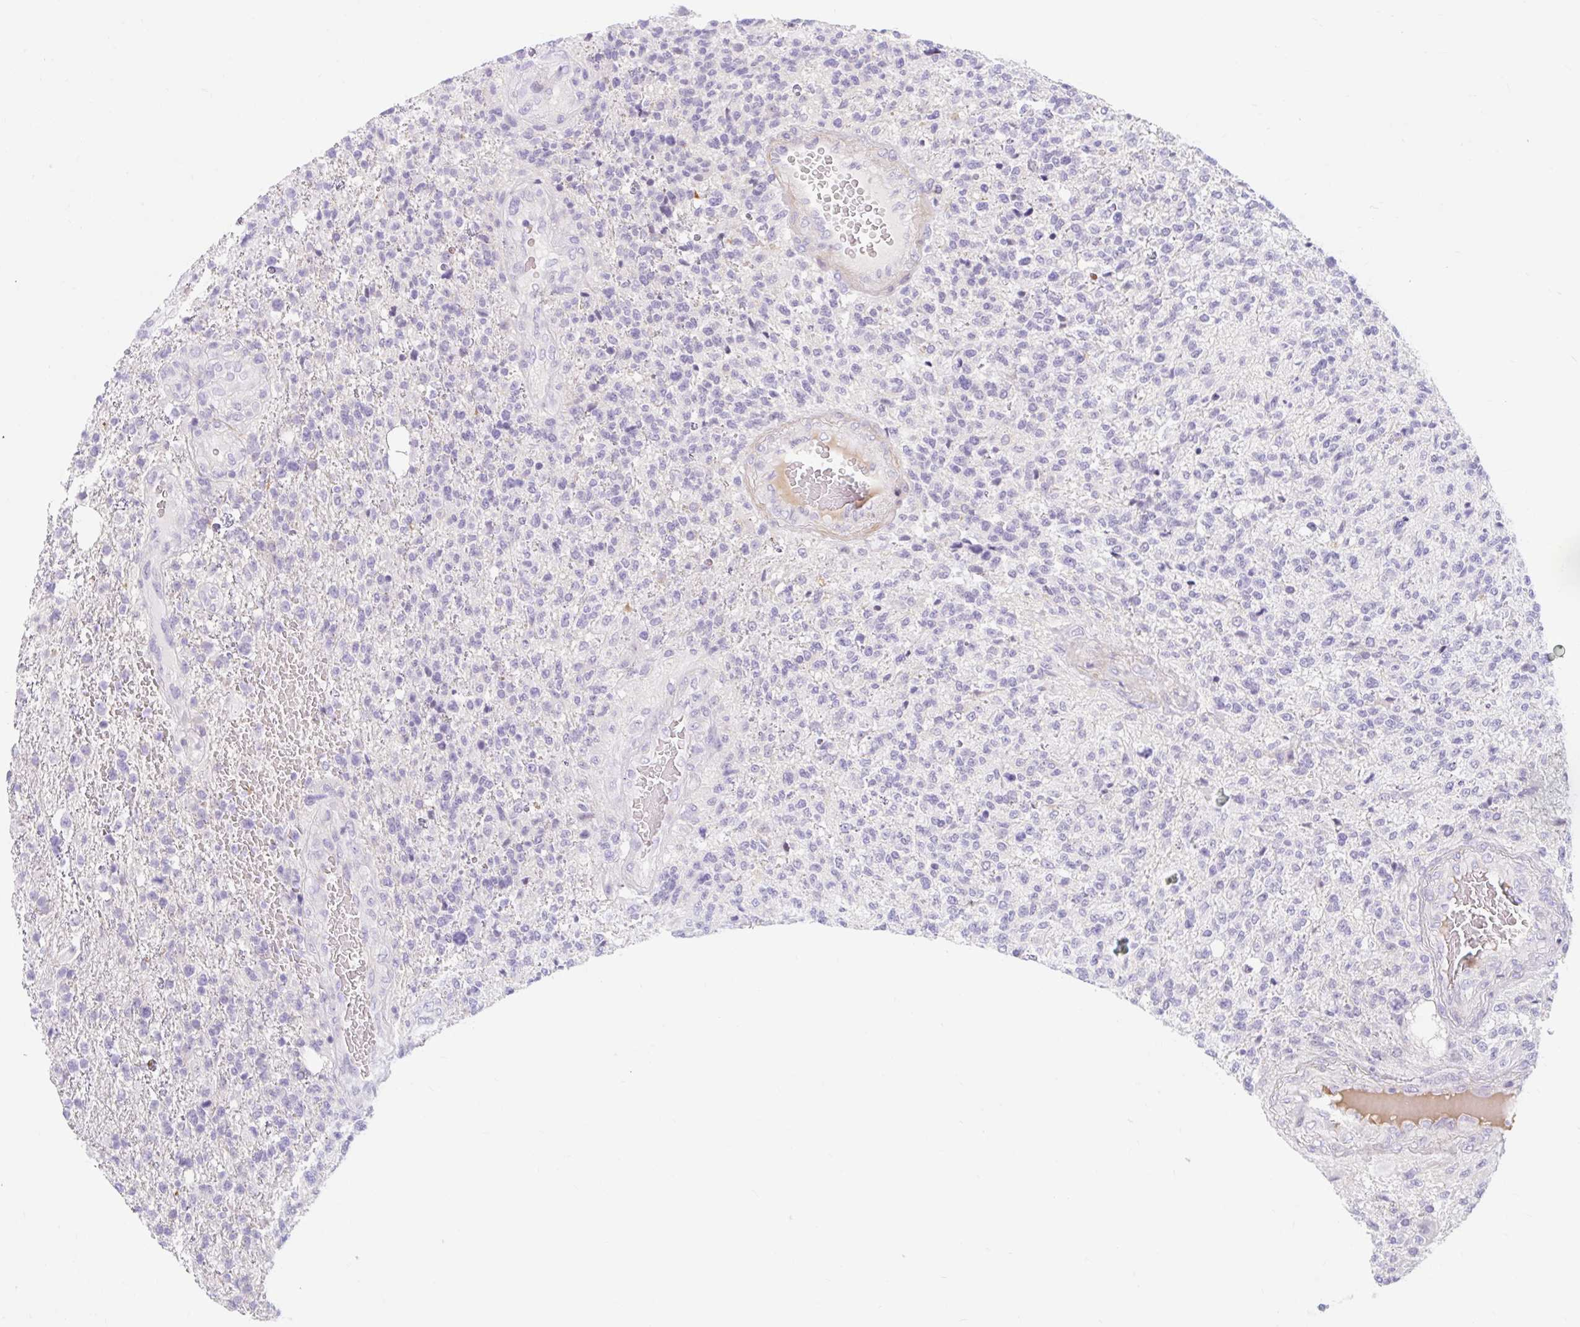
{"staining": {"intensity": "negative", "quantity": "none", "location": "none"}, "tissue": "glioma", "cell_type": "Tumor cells", "image_type": "cancer", "snomed": [{"axis": "morphology", "description": "Glioma, malignant, High grade"}, {"axis": "topography", "description": "Brain"}], "caption": "Tumor cells are negative for protein expression in human glioma.", "gene": "SLC28A1", "patient": {"sex": "male", "age": 56}}